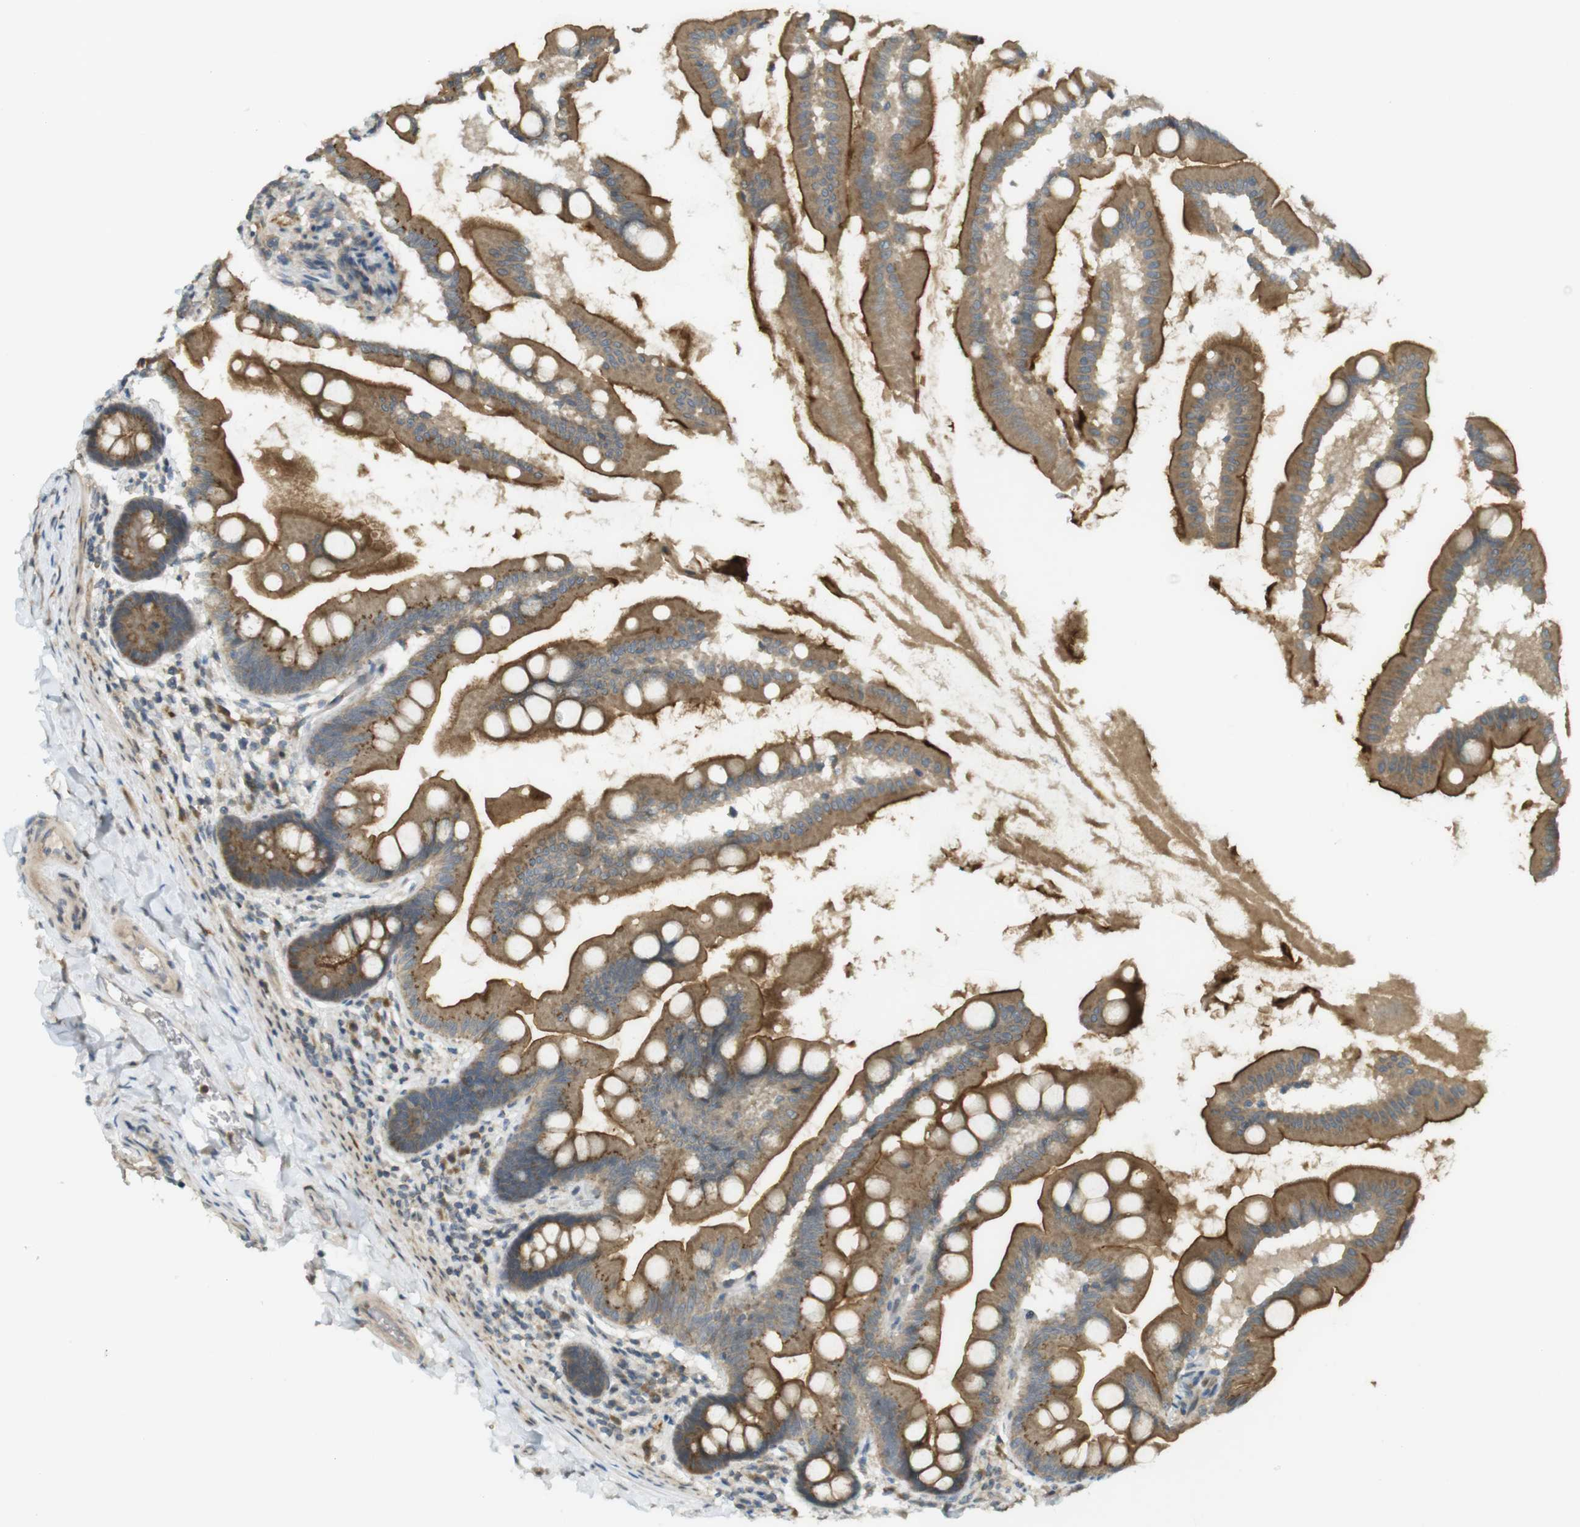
{"staining": {"intensity": "moderate", "quantity": ">75%", "location": "cytoplasmic/membranous"}, "tissue": "small intestine", "cell_type": "Glandular cells", "image_type": "normal", "snomed": [{"axis": "morphology", "description": "Normal tissue, NOS"}, {"axis": "topography", "description": "Small intestine"}], "caption": "Protein staining of normal small intestine reveals moderate cytoplasmic/membranous positivity in about >75% of glandular cells. (IHC, brightfield microscopy, high magnification).", "gene": "CLRN3", "patient": {"sex": "female", "age": 56}}